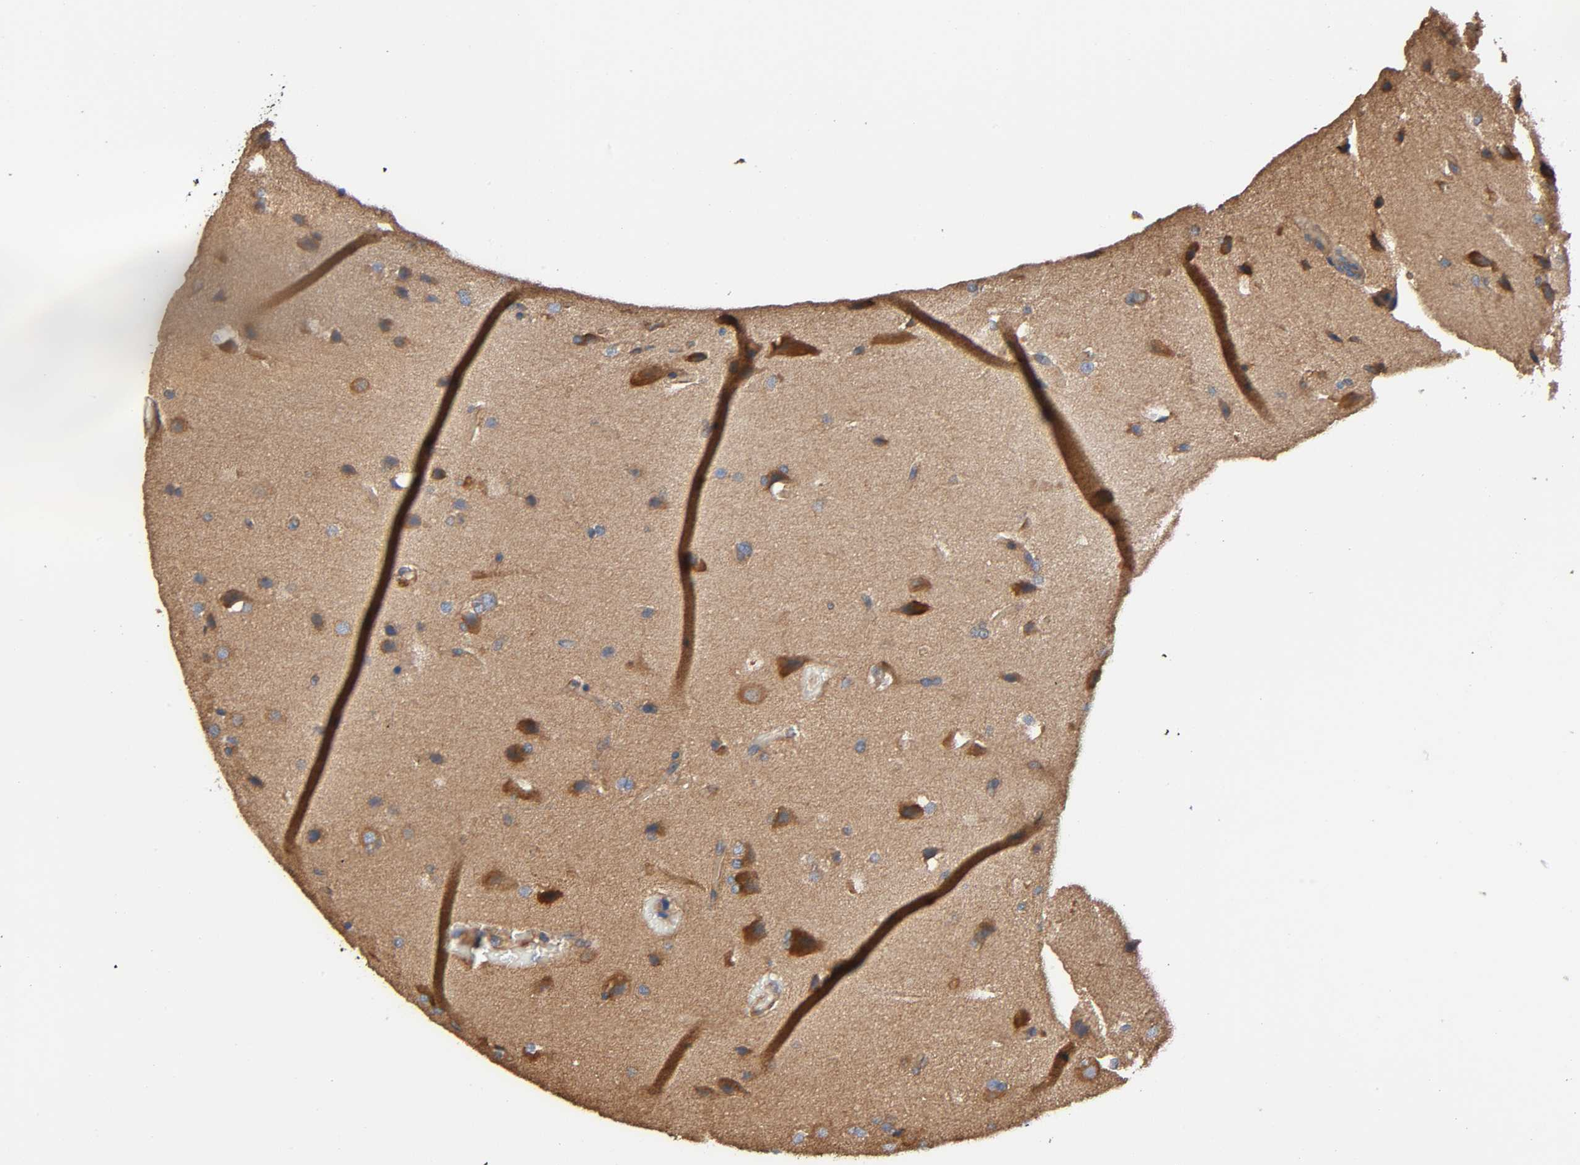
{"staining": {"intensity": "moderate", "quantity": "<25%", "location": "cytoplasmic/membranous"}, "tissue": "glioma", "cell_type": "Tumor cells", "image_type": "cancer", "snomed": [{"axis": "morphology", "description": "Glioma, malignant, Low grade"}, {"axis": "topography", "description": "Cerebral cortex"}], "caption": "Moderate cytoplasmic/membranous staining for a protein is appreciated in approximately <25% of tumor cells of glioma using IHC.", "gene": "MARS1", "patient": {"sex": "female", "age": 47}}